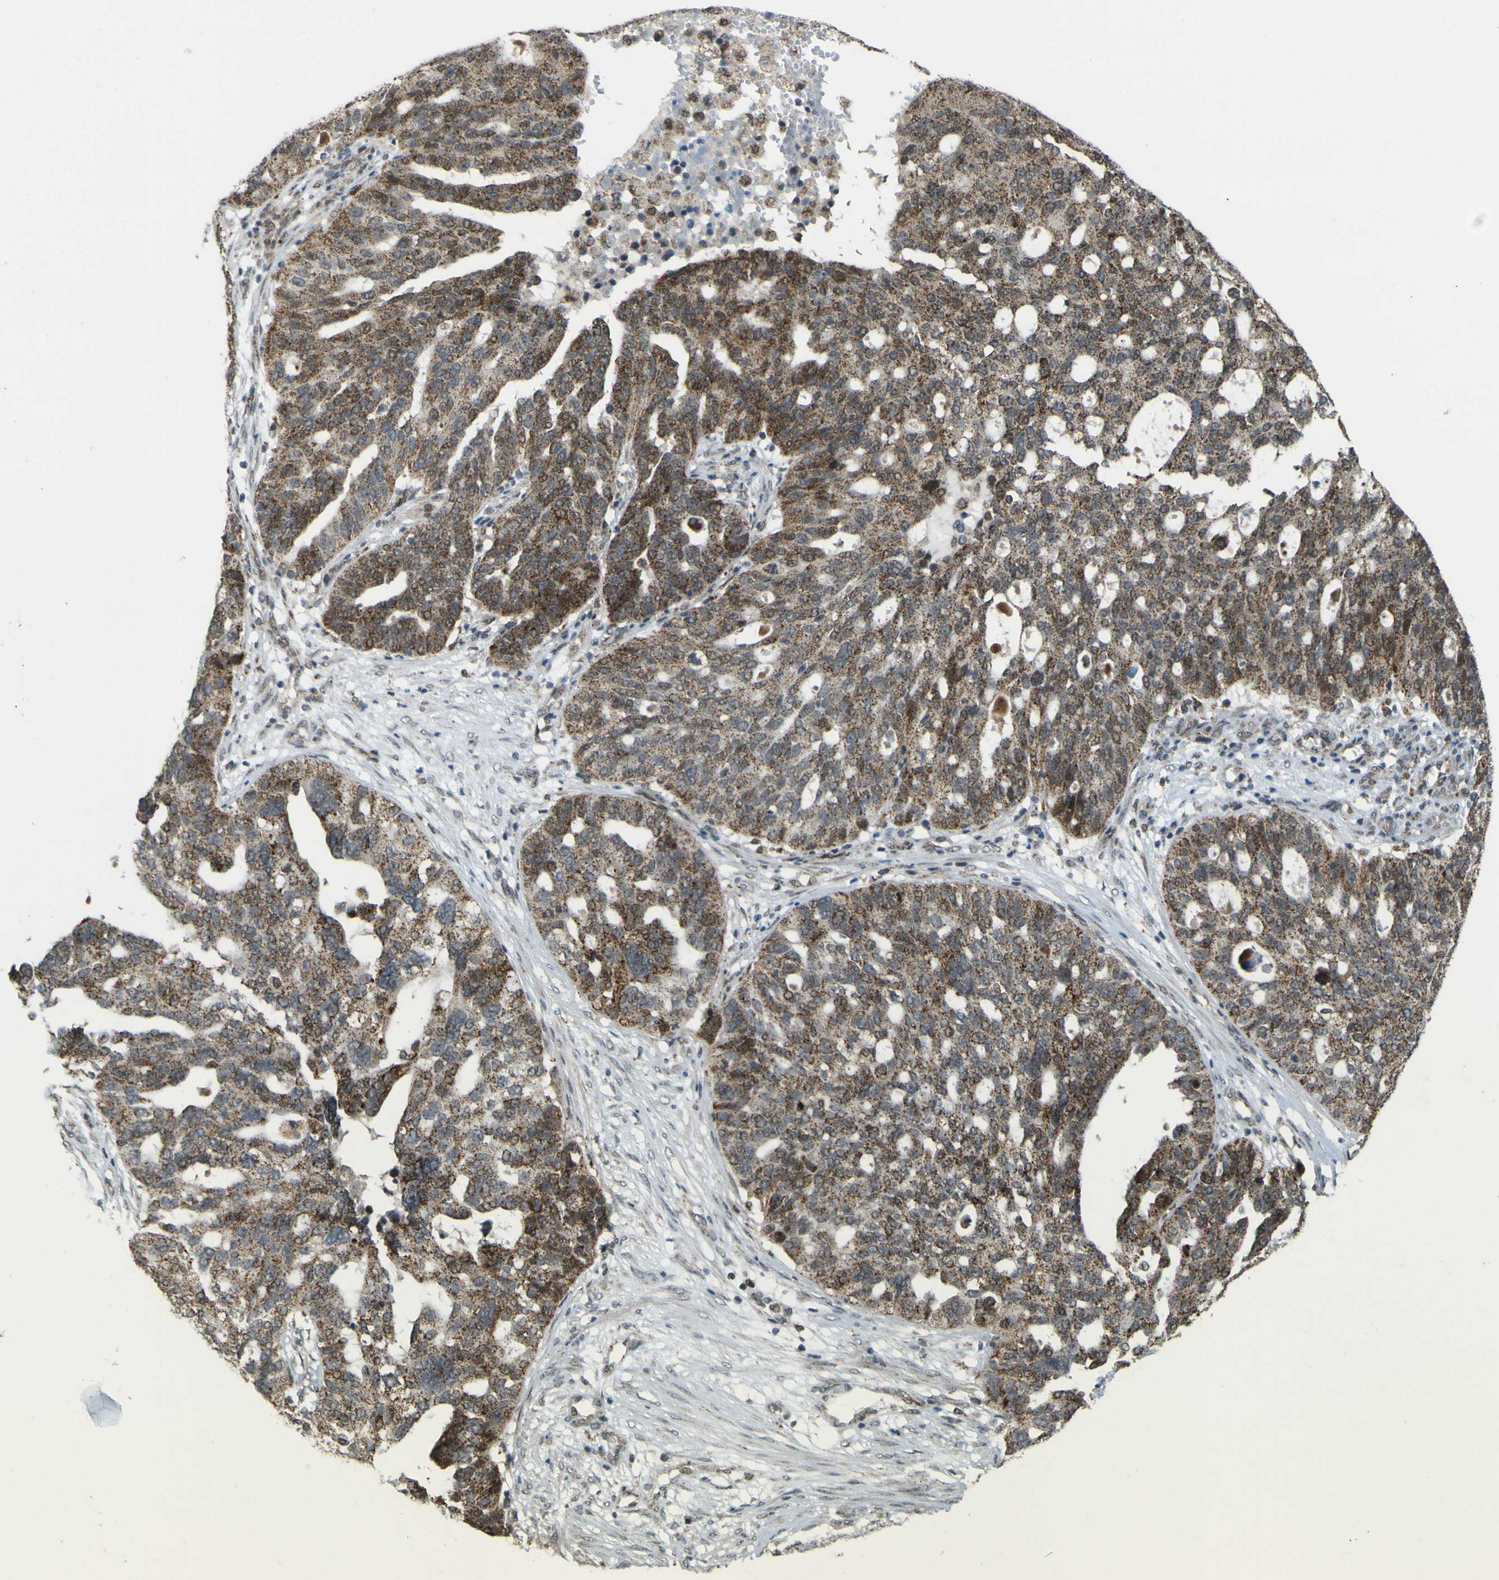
{"staining": {"intensity": "strong", "quantity": ">75%", "location": "cytoplasmic/membranous"}, "tissue": "ovarian cancer", "cell_type": "Tumor cells", "image_type": "cancer", "snomed": [{"axis": "morphology", "description": "Cystadenocarcinoma, serous, NOS"}, {"axis": "topography", "description": "Ovary"}], "caption": "Protein staining demonstrates strong cytoplasmic/membranous positivity in about >75% of tumor cells in ovarian serous cystadenocarcinoma.", "gene": "ACBD5", "patient": {"sex": "female", "age": 59}}